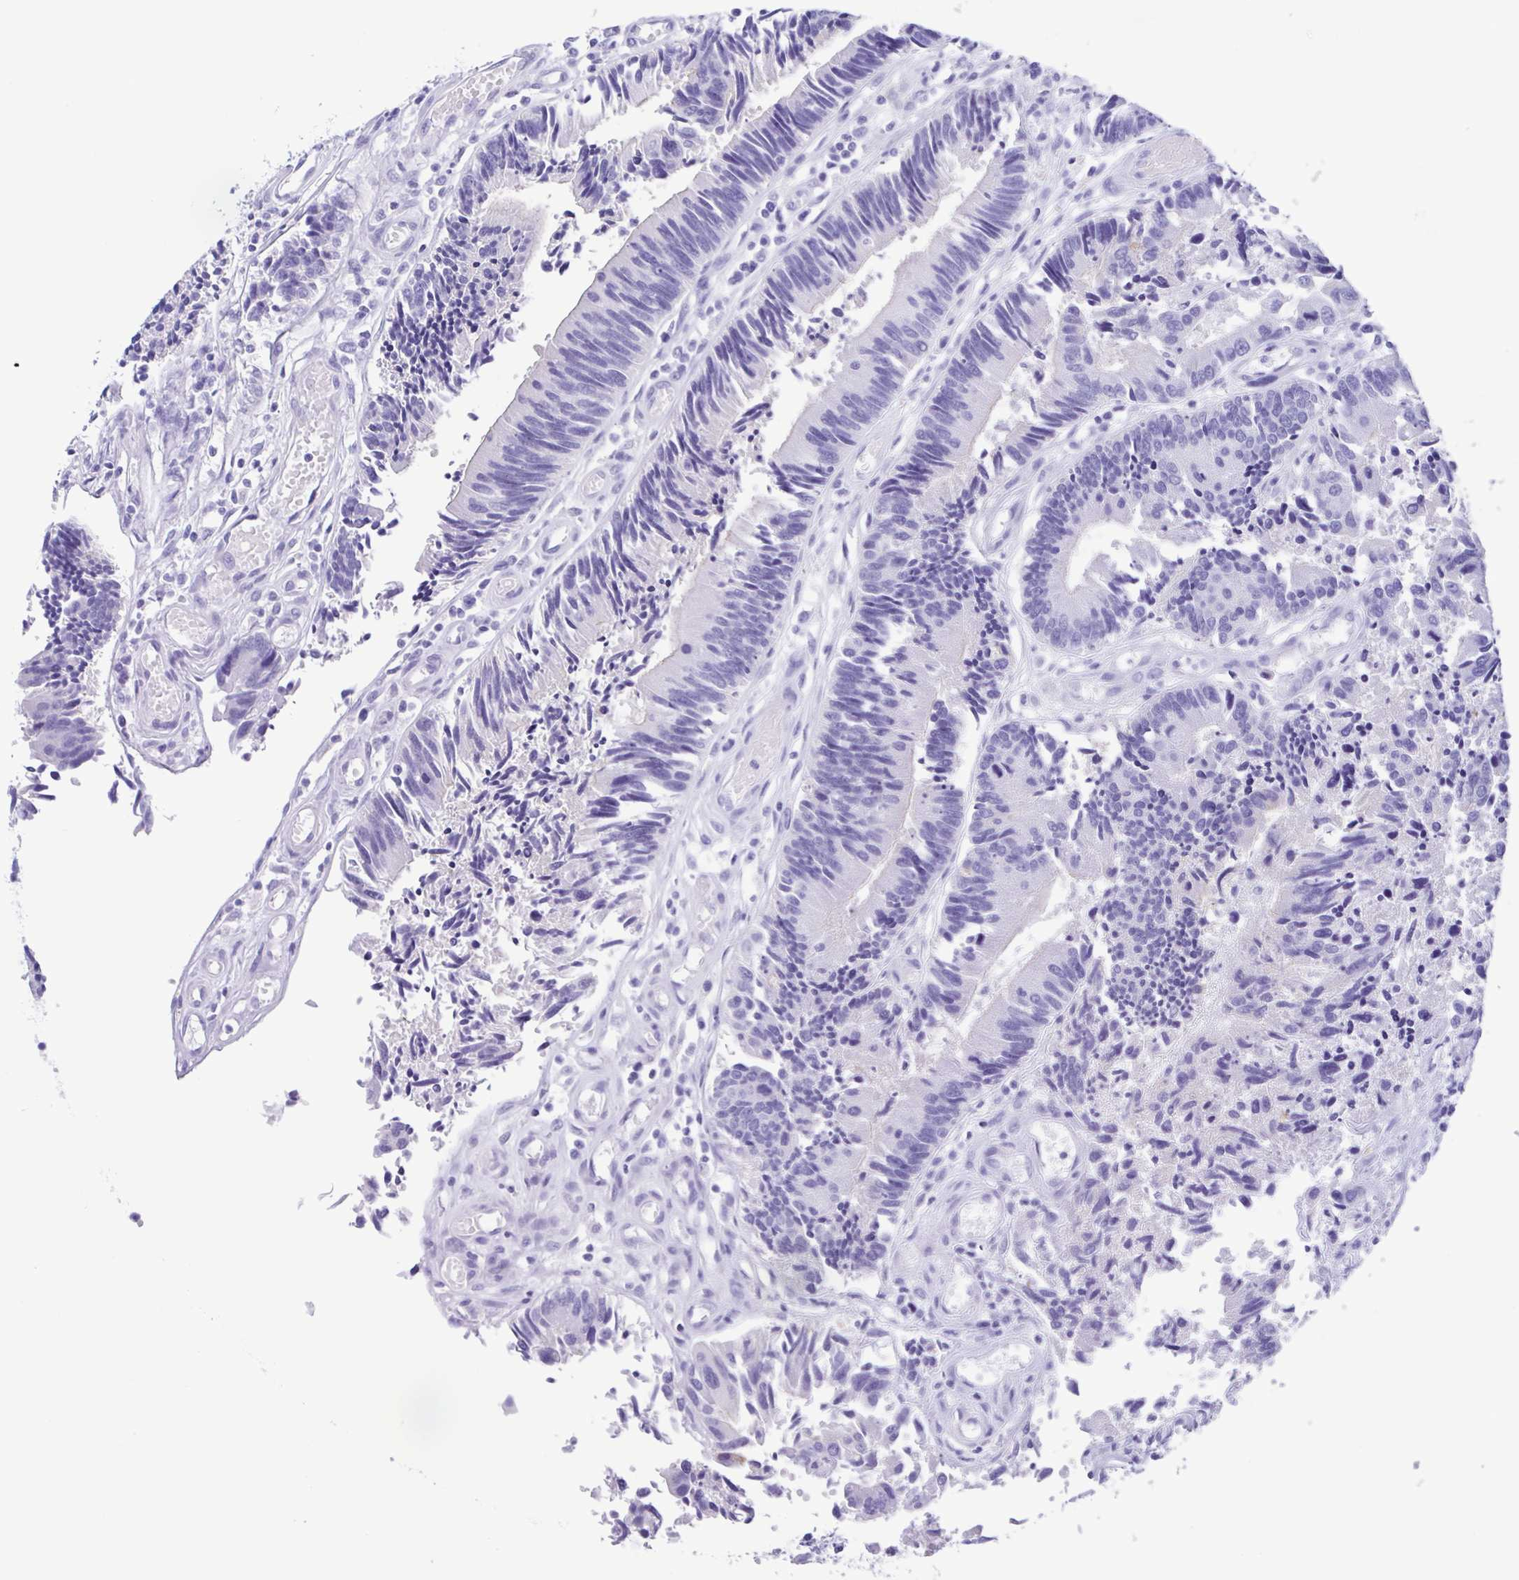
{"staining": {"intensity": "negative", "quantity": "none", "location": "none"}, "tissue": "colorectal cancer", "cell_type": "Tumor cells", "image_type": "cancer", "snomed": [{"axis": "morphology", "description": "Adenocarcinoma, NOS"}, {"axis": "topography", "description": "Colon"}], "caption": "This is an immunohistochemistry (IHC) micrograph of colorectal cancer (adenocarcinoma). There is no expression in tumor cells.", "gene": "TSPY2", "patient": {"sex": "female", "age": 67}}